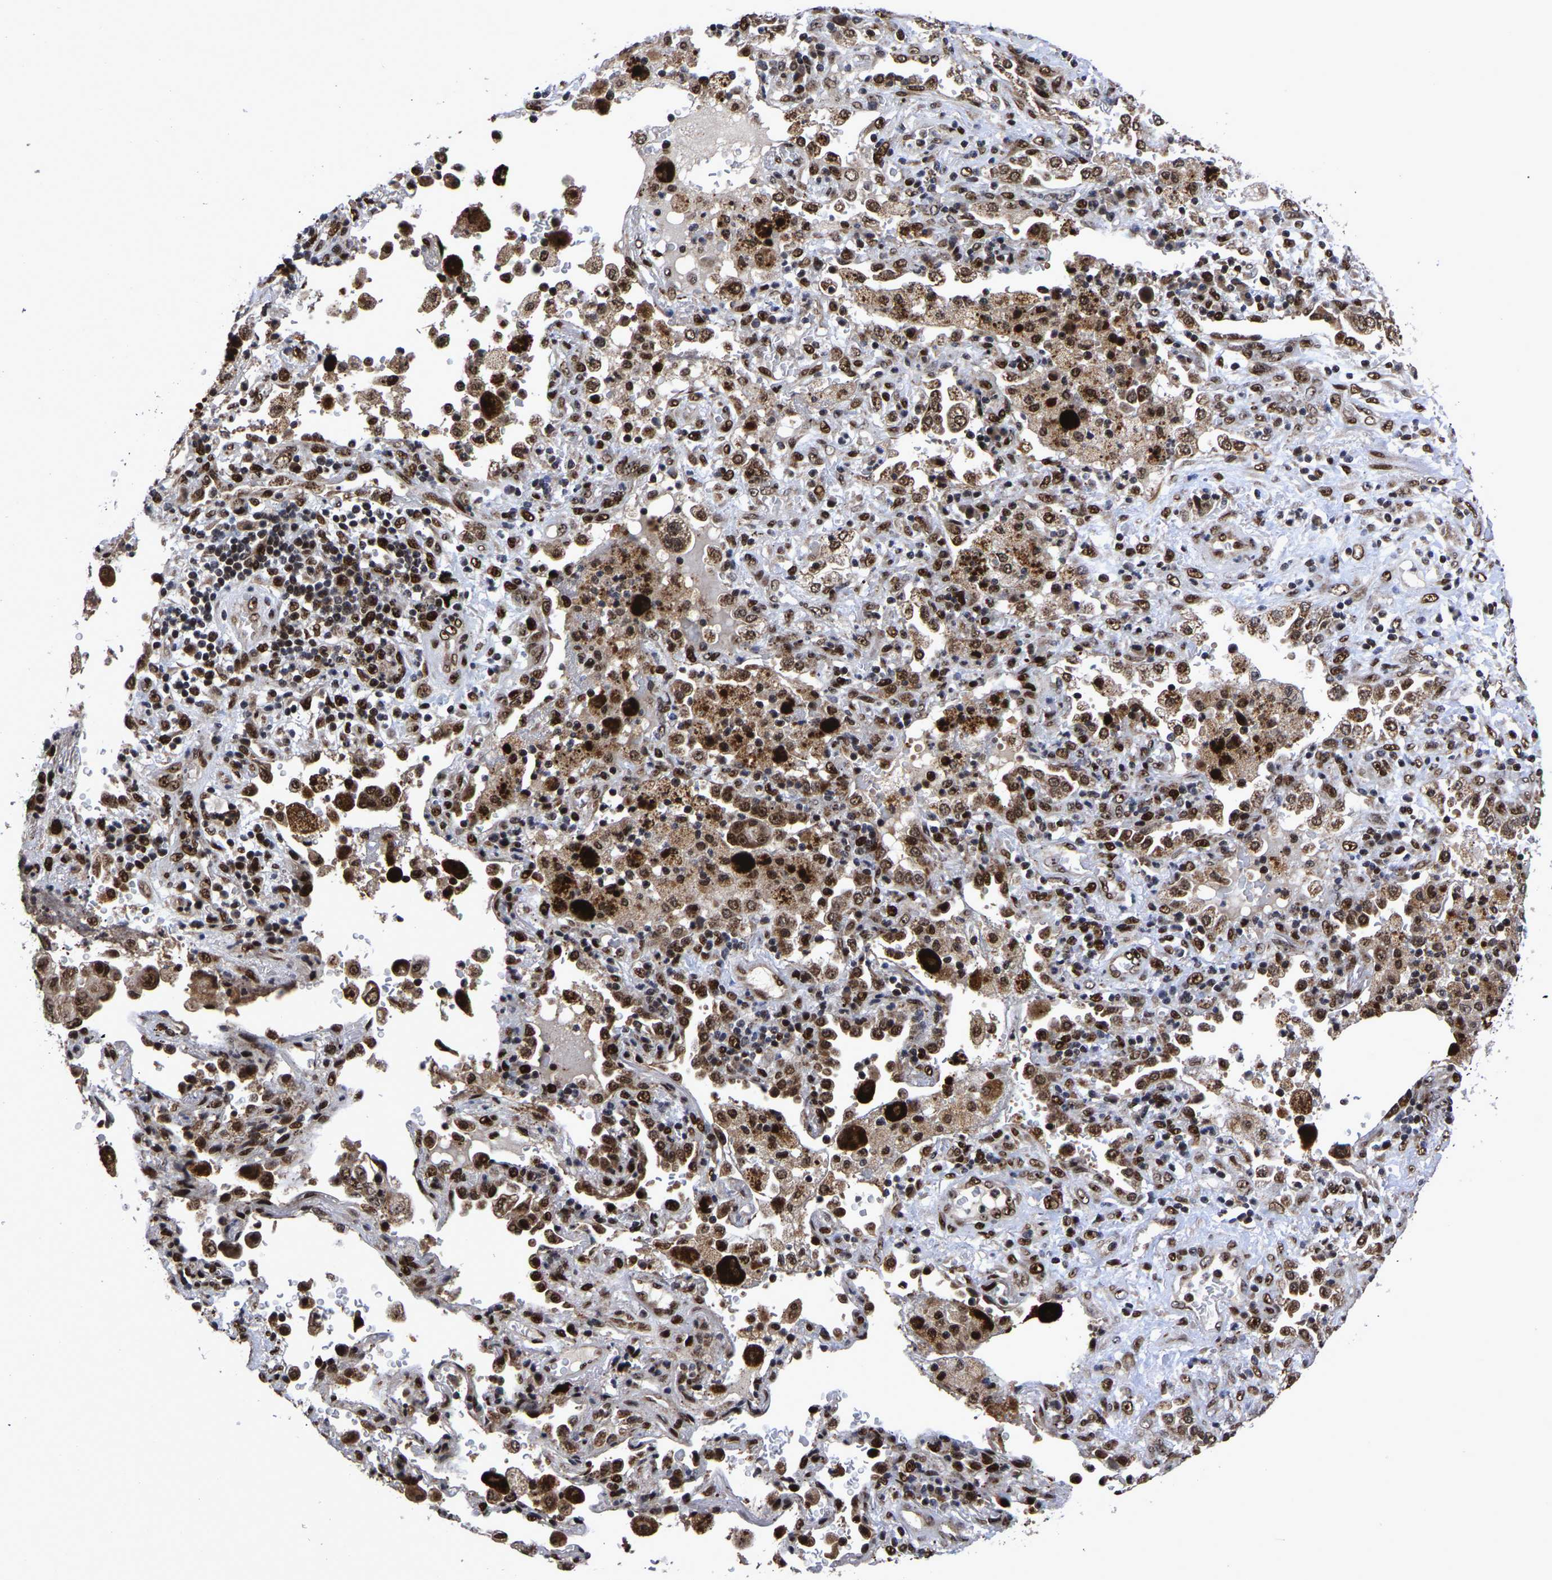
{"staining": {"intensity": "moderate", "quantity": ">75%", "location": "cytoplasmic/membranous,nuclear"}, "tissue": "lung cancer", "cell_type": "Tumor cells", "image_type": "cancer", "snomed": [{"axis": "morphology", "description": "Adenocarcinoma, NOS"}, {"axis": "topography", "description": "Lung"}], "caption": "A brown stain labels moderate cytoplasmic/membranous and nuclear staining of a protein in human lung adenocarcinoma tumor cells. The staining is performed using DAB (3,3'-diaminobenzidine) brown chromogen to label protein expression. The nuclei are counter-stained blue using hematoxylin.", "gene": "JUNB", "patient": {"sex": "male", "age": 64}}